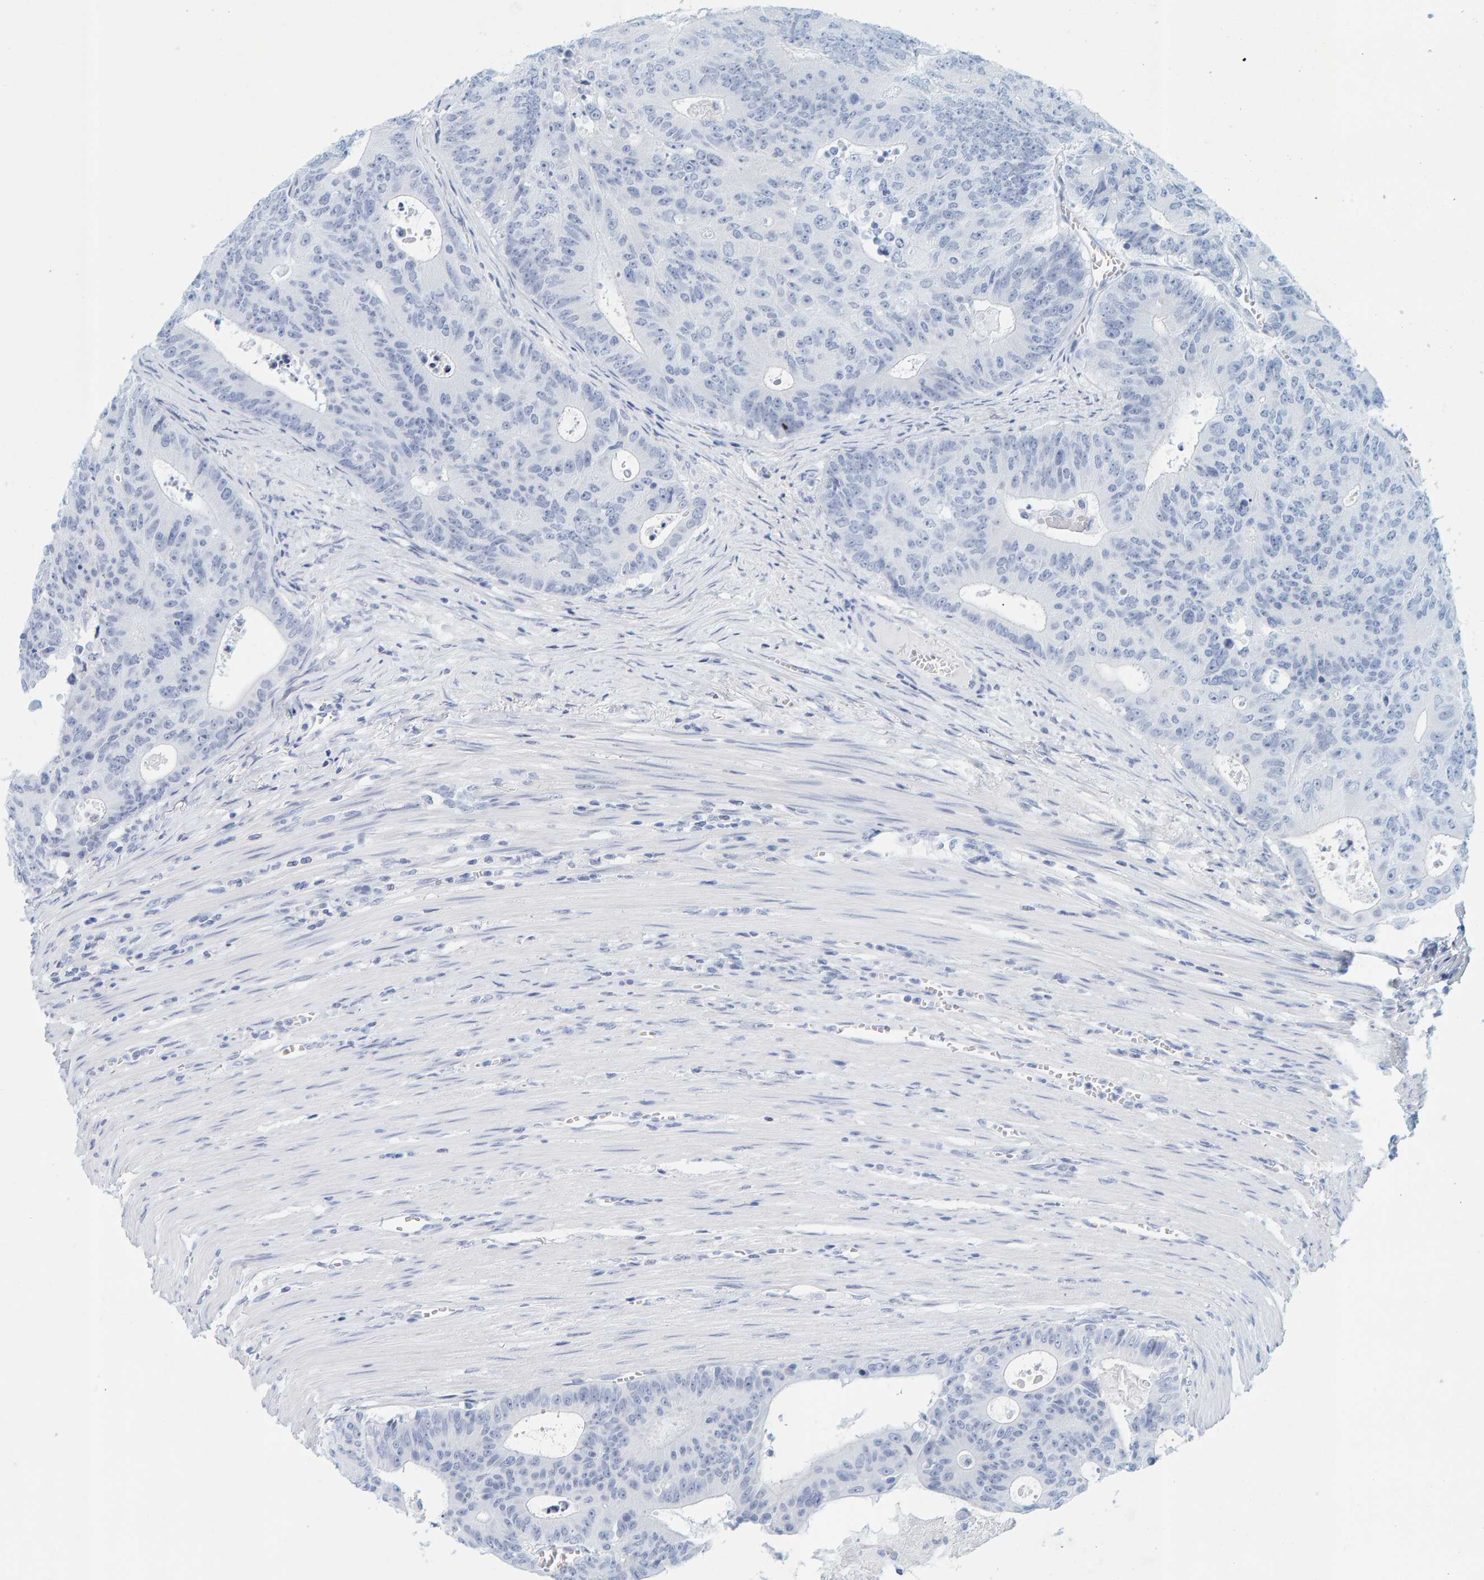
{"staining": {"intensity": "negative", "quantity": "none", "location": "none"}, "tissue": "colorectal cancer", "cell_type": "Tumor cells", "image_type": "cancer", "snomed": [{"axis": "morphology", "description": "Adenocarcinoma, NOS"}, {"axis": "topography", "description": "Colon"}], "caption": "Colorectal cancer was stained to show a protein in brown. There is no significant staining in tumor cells.", "gene": "SFTPC", "patient": {"sex": "male", "age": 87}}